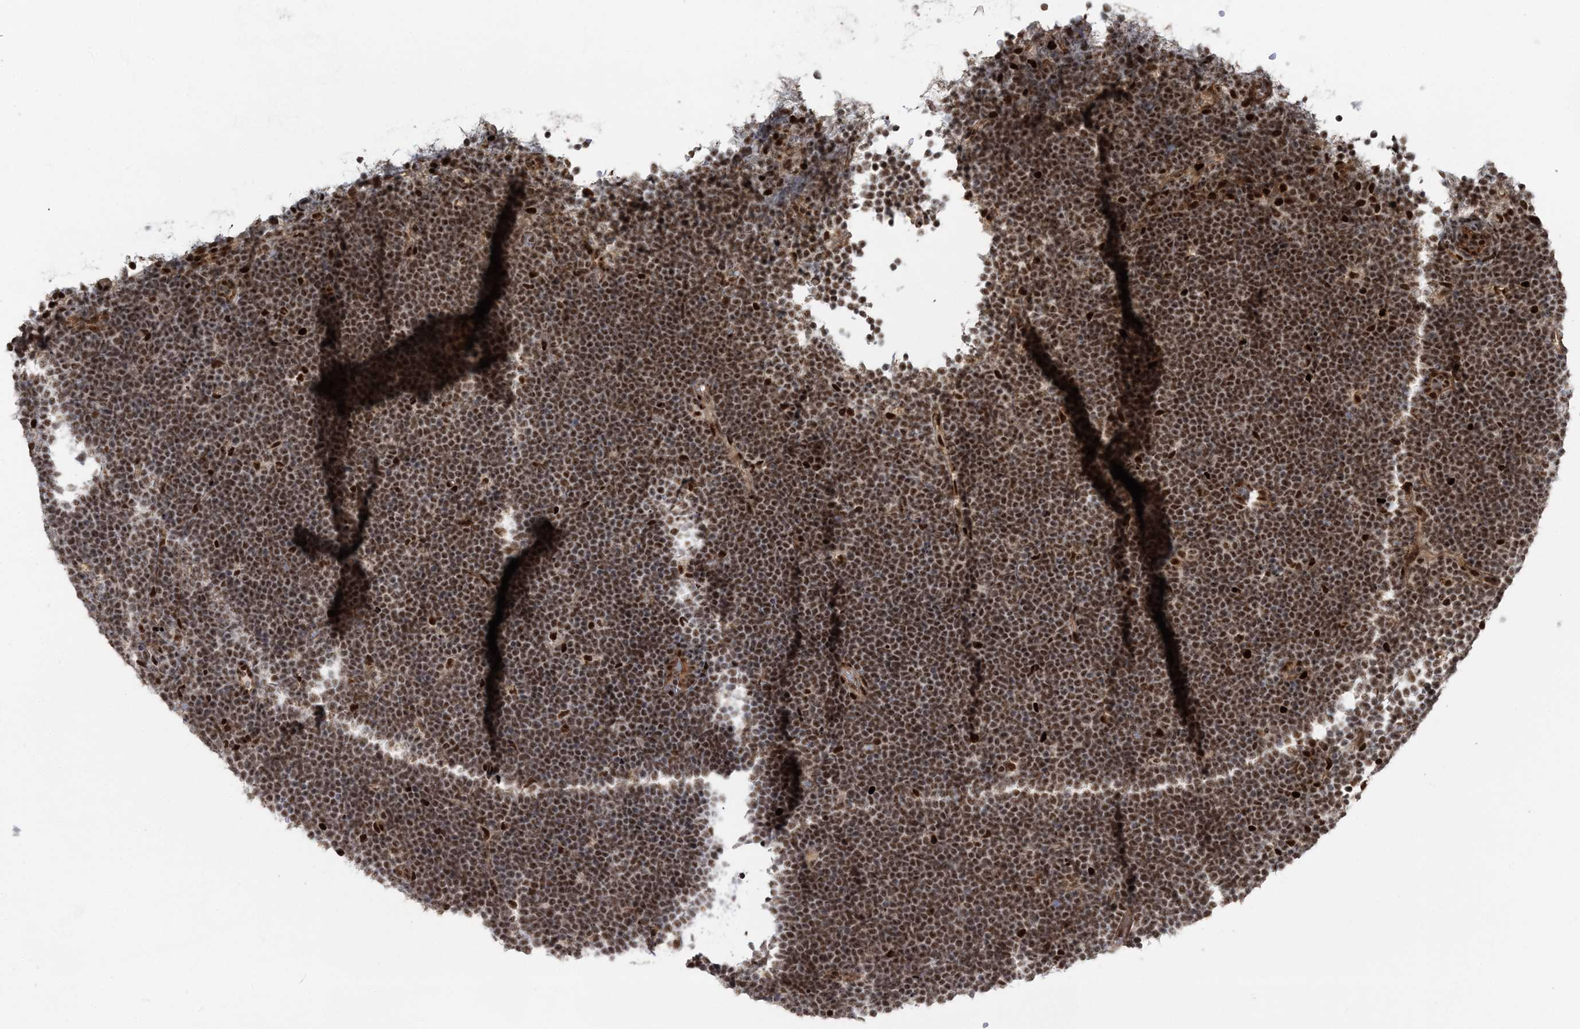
{"staining": {"intensity": "moderate", "quantity": ">75%", "location": "nuclear"}, "tissue": "lymphoma", "cell_type": "Tumor cells", "image_type": "cancer", "snomed": [{"axis": "morphology", "description": "Malignant lymphoma, non-Hodgkin's type, High grade"}, {"axis": "topography", "description": "Lymph node"}], "caption": "A medium amount of moderate nuclear expression is appreciated in approximately >75% of tumor cells in lymphoma tissue.", "gene": "CWC22", "patient": {"sex": "male", "age": 13}}